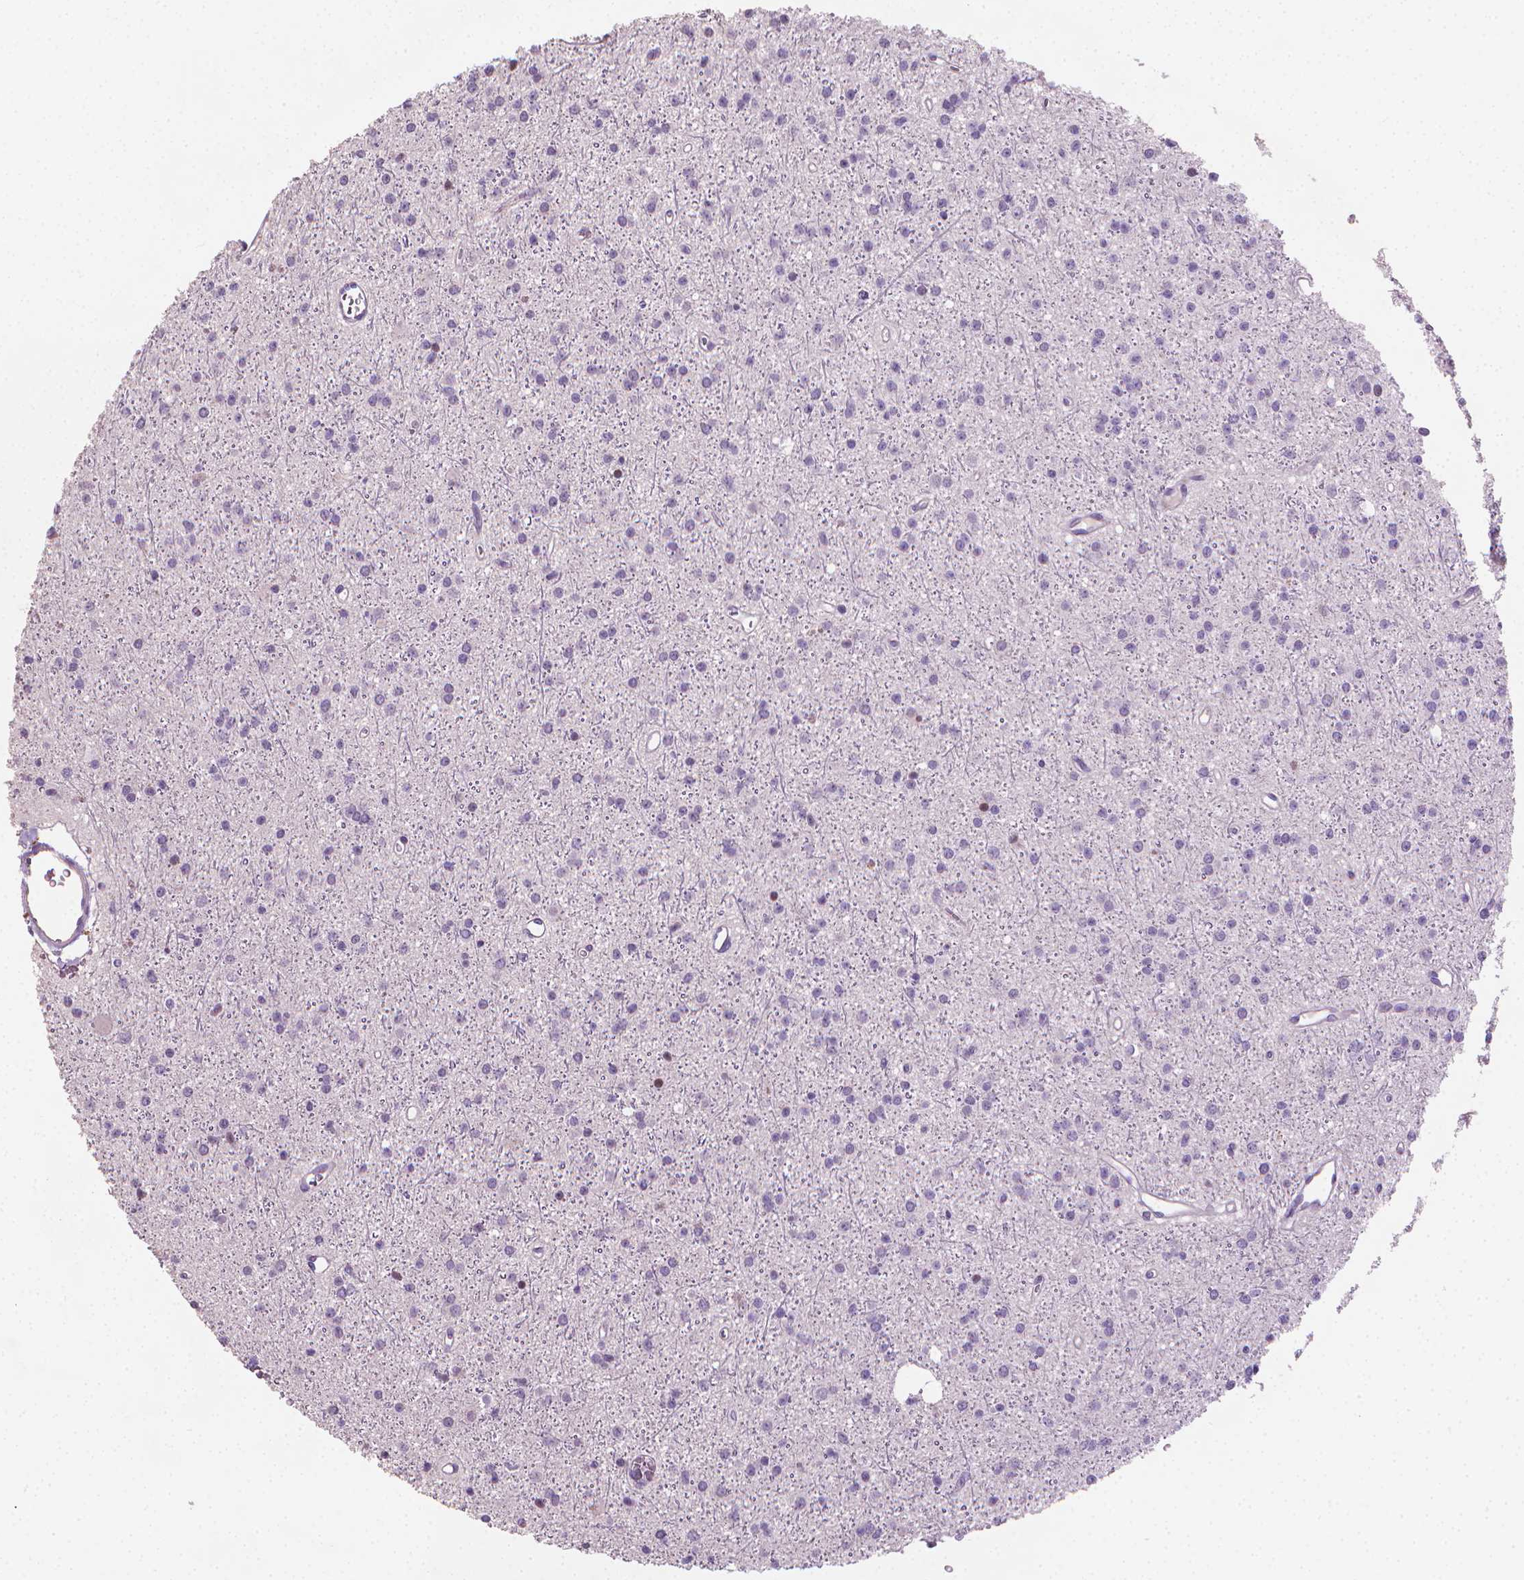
{"staining": {"intensity": "negative", "quantity": "none", "location": "none"}, "tissue": "glioma", "cell_type": "Tumor cells", "image_type": "cancer", "snomed": [{"axis": "morphology", "description": "Glioma, malignant, Low grade"}, {"axis": "topography", "description": "Brain"}], "caption": "The immunohistochemistry (IHC) histopathology image has no significant expression in tumor cells of glioma tissue.", "gene": "CLXN", "patient": {"sex": "male", "age": 27}}